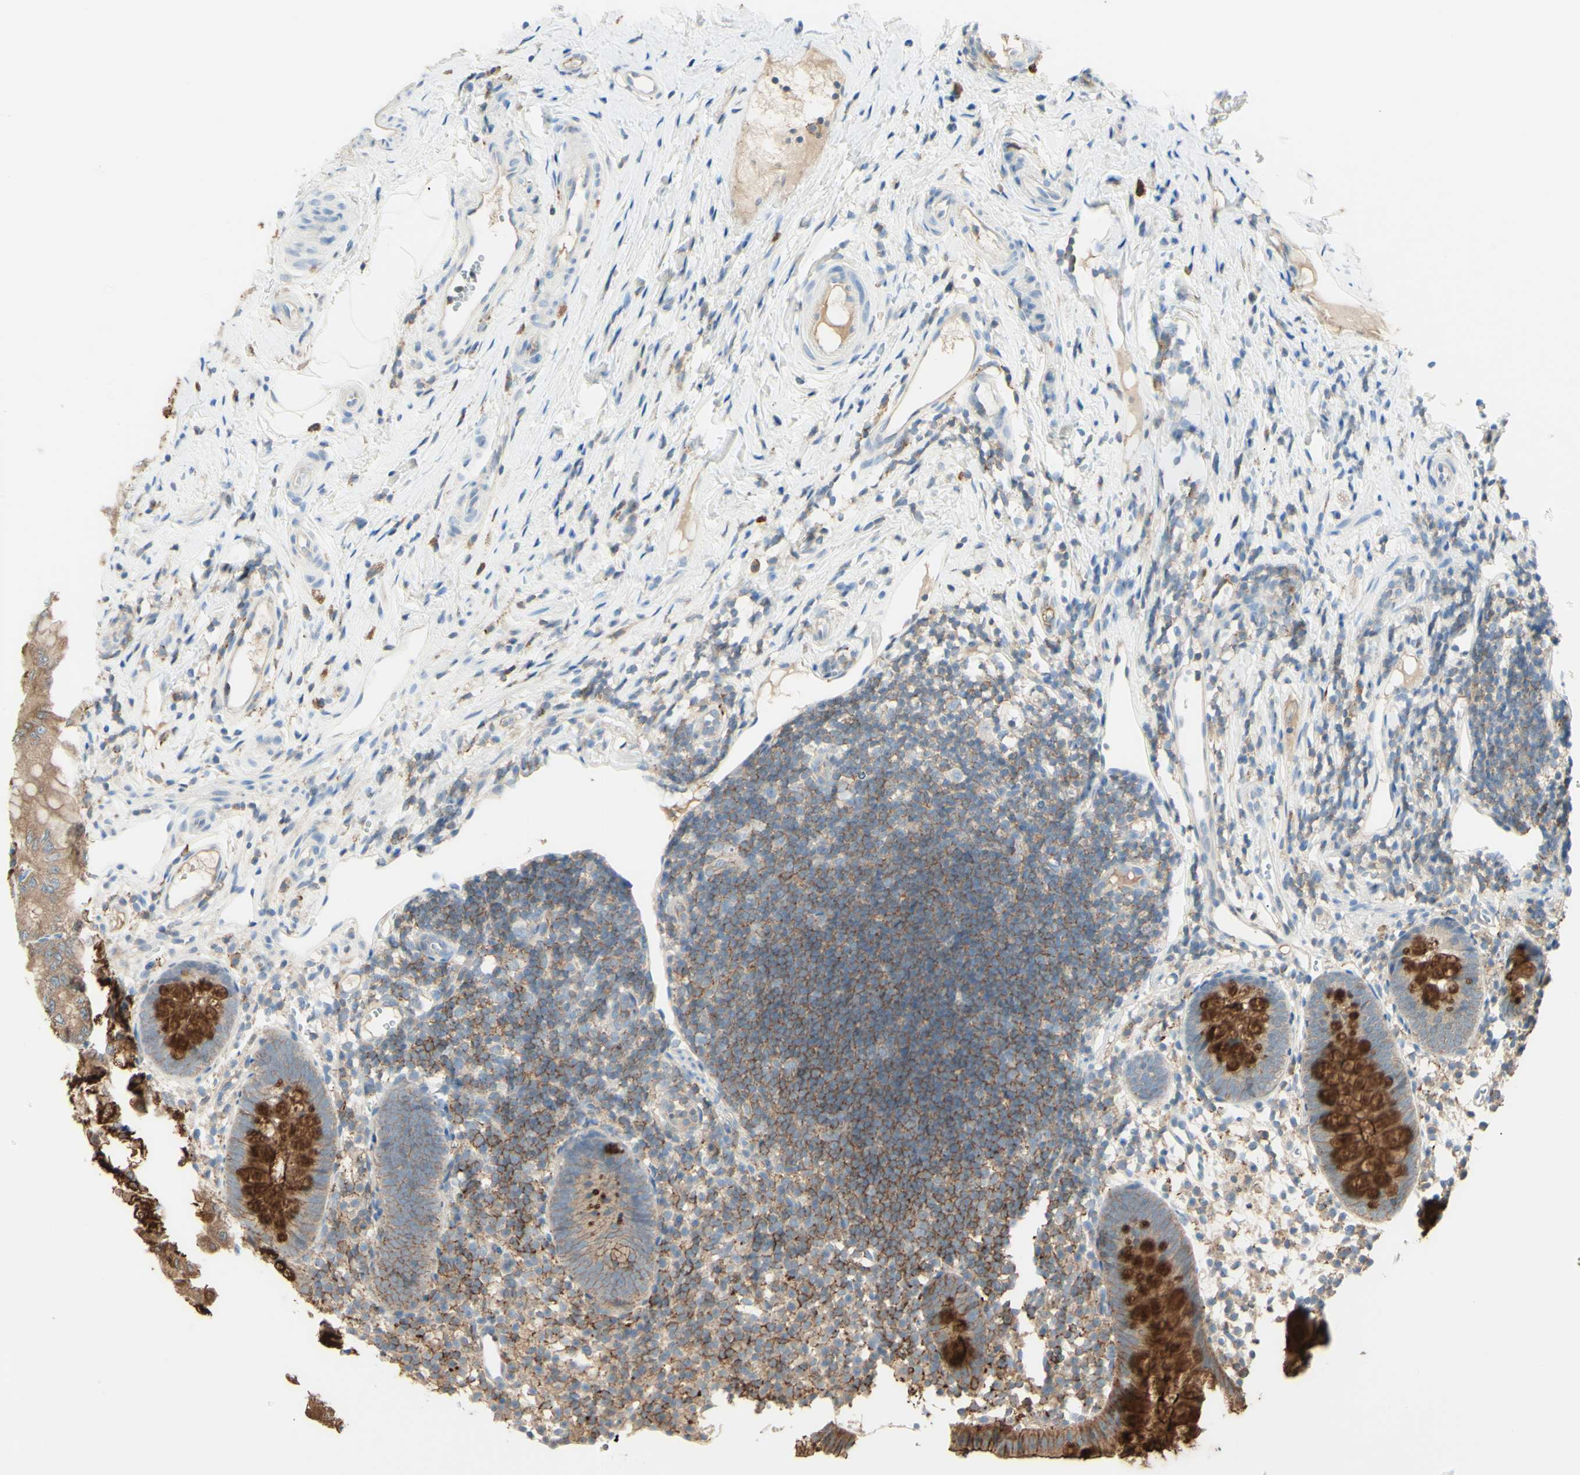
{"staining": {"intensity": "strong", "quantity": ">75%", "location": "cytoplasmic/membranous"}, "tissue": "appendix", "cell_type": "Glandular cells", "image_type": "normal", "snomed": [{"axis": "morphology", "description": "Normal tissue, NOS"}, {"axis": "topography", "description": "Appendix"}], "caption": "Glandular cells exhibit strong cytoplasmic/membranous expression in approximately >75% of cells in normal appendix.", "gene": "MTM1", "patient": {"sex": "female", "age": 20}}